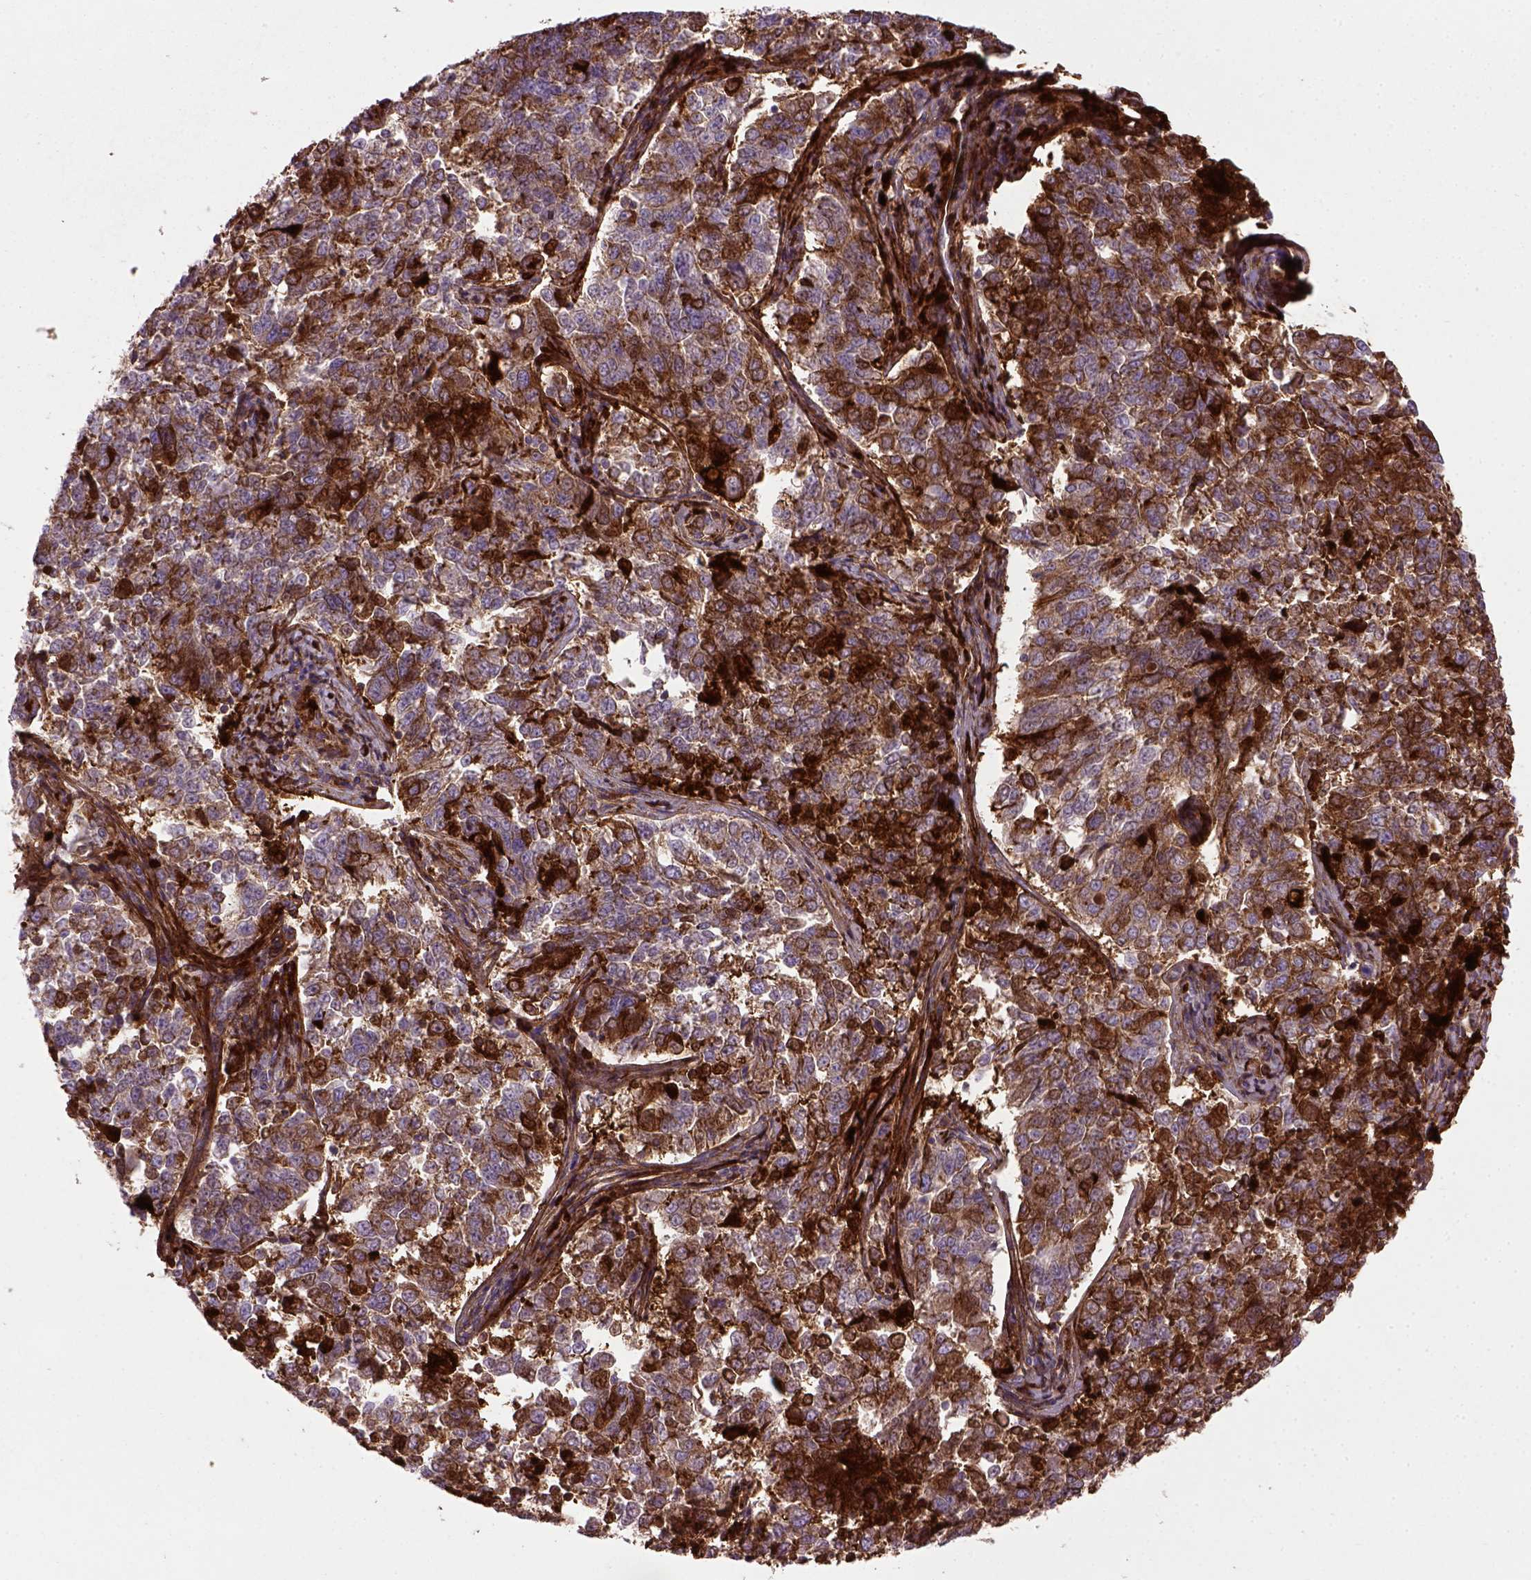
{"staining": {"intensity": "strong", "quantity": ">75%", "location": "cytoplasmic/membranous"}, "tissue": "endometrial cancer", "cell_type": "Tumor cells", "image_type": "cancer", "snomed": [{"axis": "morphology", "description": "Adenocarcinoma, NOS"}, {"axis": "topography", "description": "Endometrium"}], "caption": "This photomicrograph displays immunohistochemistry (IHC) staining of human endometrial cancer, with high strong cytoplasmic/membranous staining in about >75% of tumor cells.", "gene": "CDH1", "patient": {"sex": "female", "age": 43}}